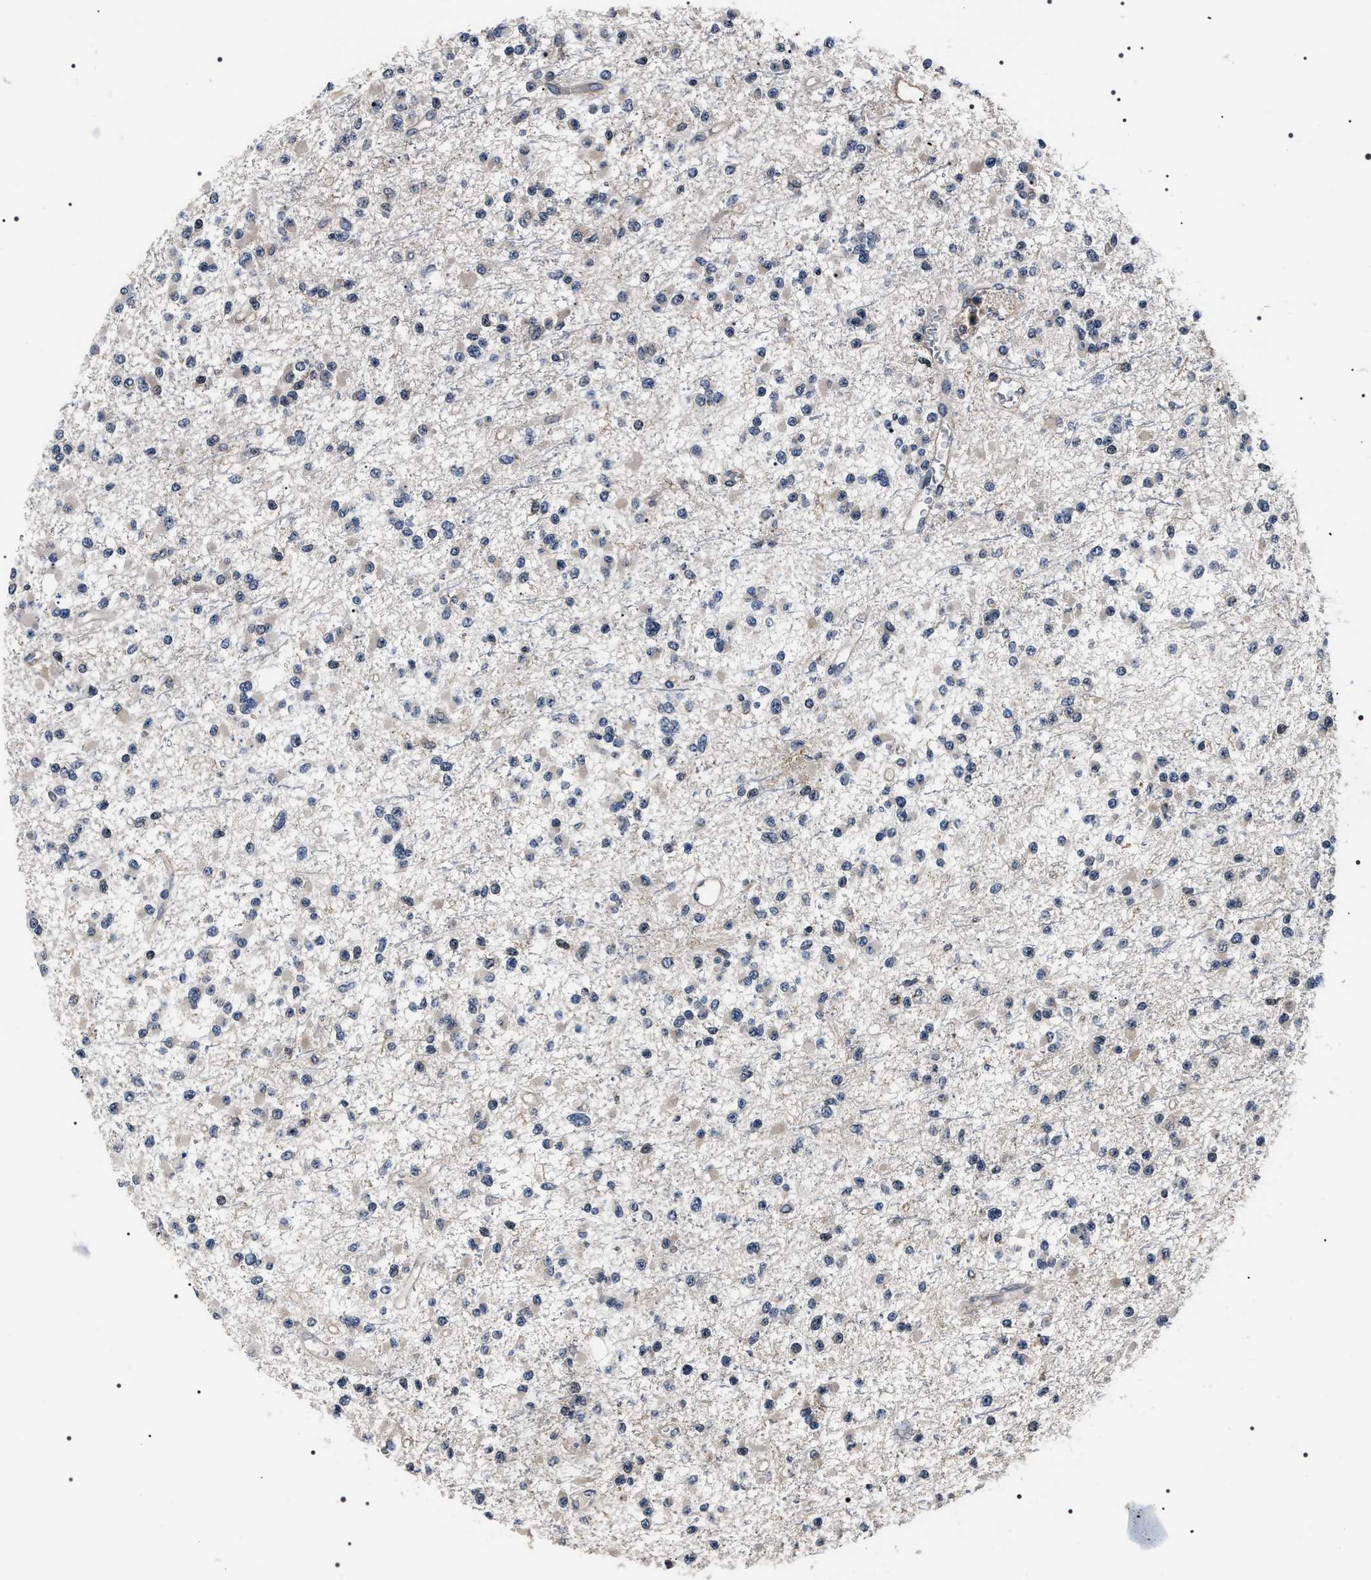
{"staining": {"intensity": "negative", "quantity": "none", "location": "none"}, "tissue": "glioma", "cell_type": "Tumor cells", "image_type": "cancer", "snomed": [{"axis": "morphology", "description": "Glioma, malignant, Low grade"}, {"axis": "topography", "description": "Brain"}], "caption": "Immunohistochemical staining of glioma demonstrates no significant staining in tumor cells.", "gene": "SIPA1", "patient": {"sex": "female", "age": 22}}